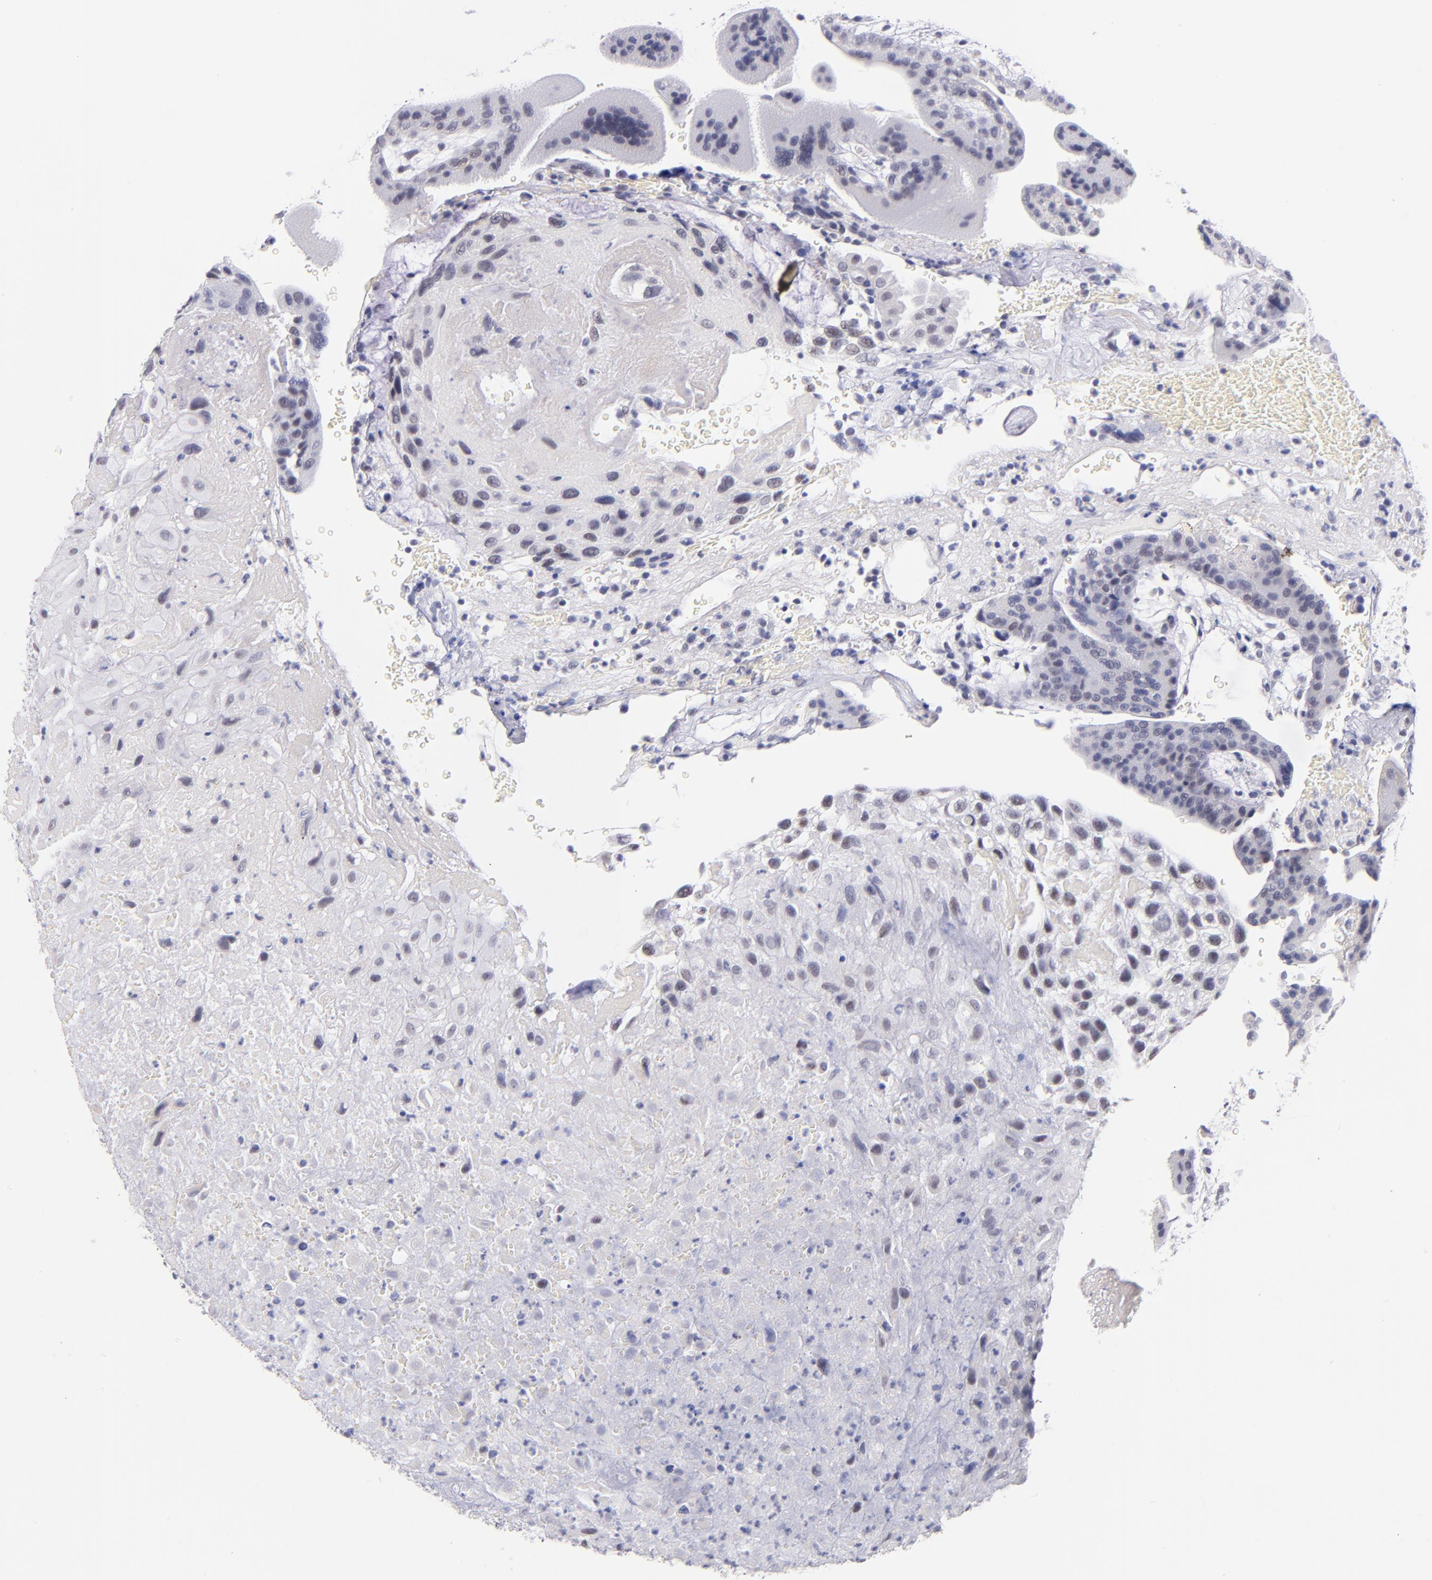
{"staining": {"intensity": "weak", "quantity": "<25%", "location": "nuclear"}, "tissue": "placenta", "cell_type": "Decidual cells", "image_type": "normal", "snomed": [{"axis": "morphology", "description": "Normal tissue, NOS"}, {"axis": "topography", "description": "Placenta"}], "caption": "This micrograph is of unremarkable placenta stained with IHC to label a protein in brown with the nuclei are counter-stained blue. There is no staining in decidual cells. The staining is performed using DAB (3,3'-diaminobenzidine) brown chromogen with nuclei counter-stained in using hematoxylin.", "gene": "SNRPB", "patient": {"sex": "female", "age": 19}}